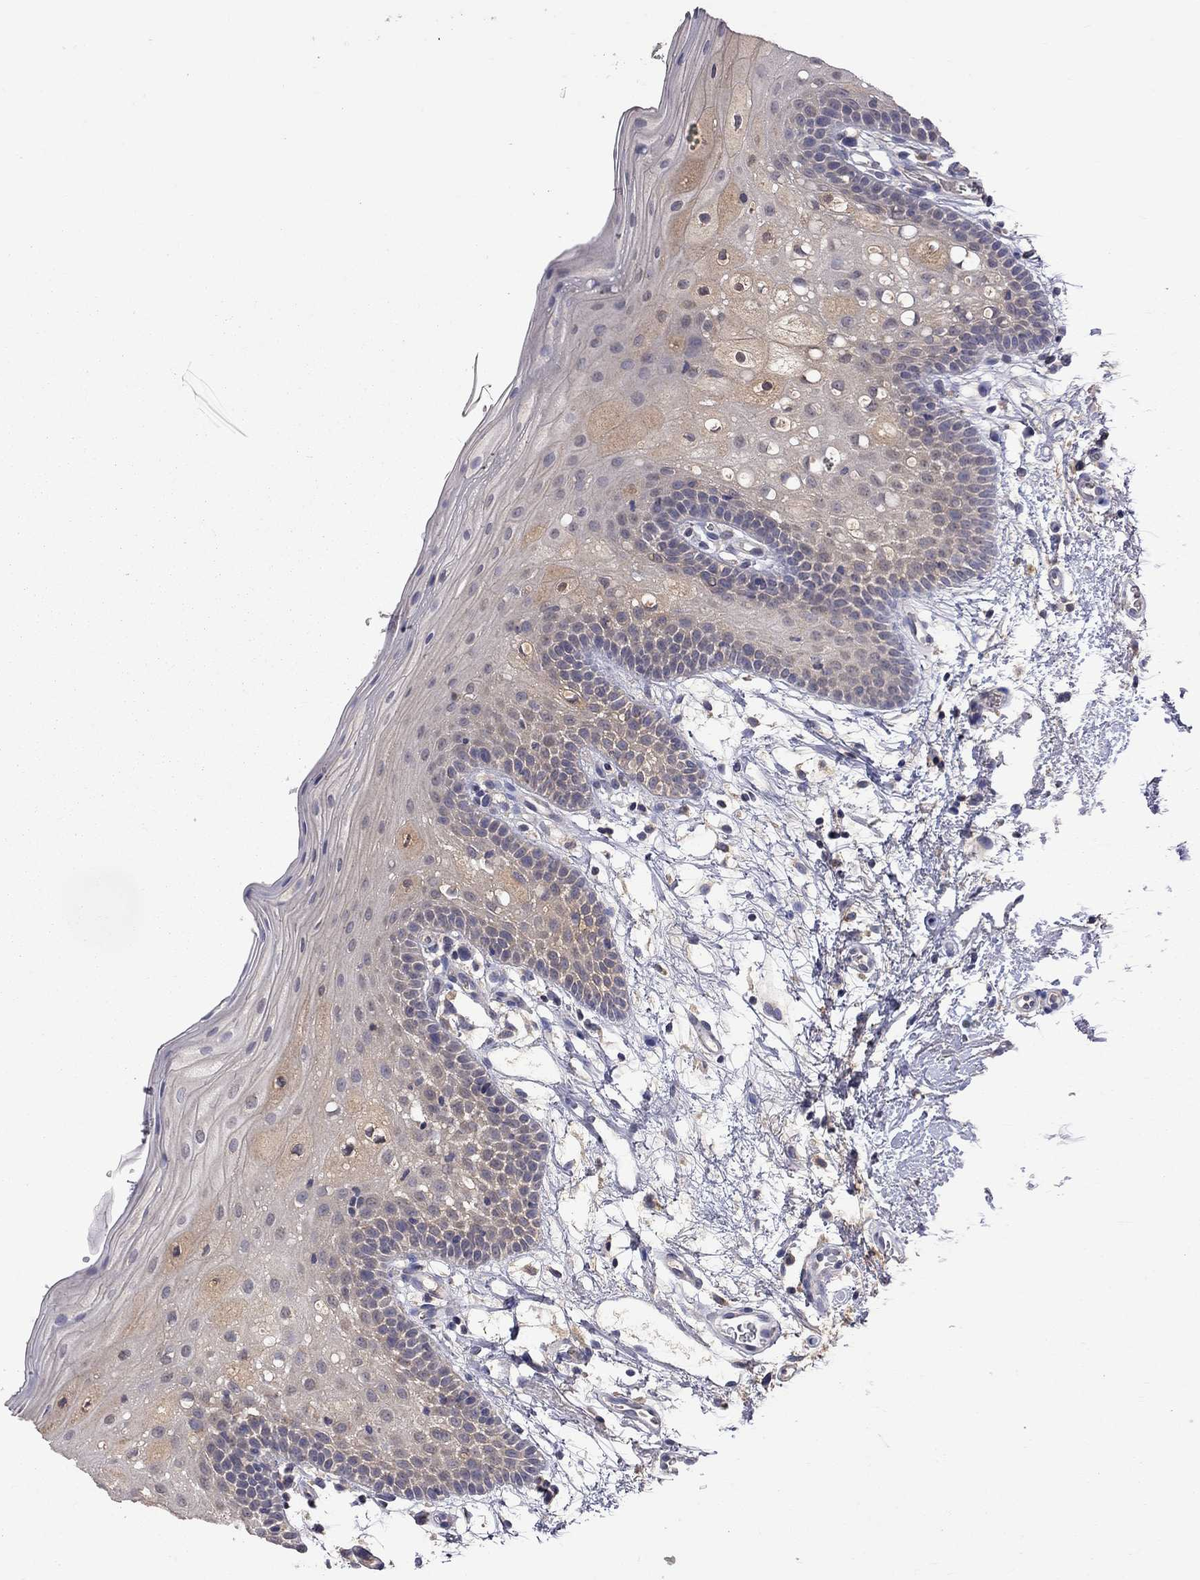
{"staining": {"intensity": "weak", "quantity": "<25%", "location": "cytoplasmic/membranous"}, "tissue": "oral mucosa", "cell_type": "Squamous epithelial cells", "image_type": "normal", "snomed": [{"axis": "morphology", "description": "Normal tissue, NOS"}, {"axis": "topography", "description": "Oral tissue"}, {"axis": "topography", "description": "Tounge, NOS"}], "caption": "This is an immunohistochemistry (IHC) photomicrograph of normal human oral mucosa. There is no staining in squamous epithelial cells.", "gene": "HTR6", "patient": {"sex": "female", "age": 83}}